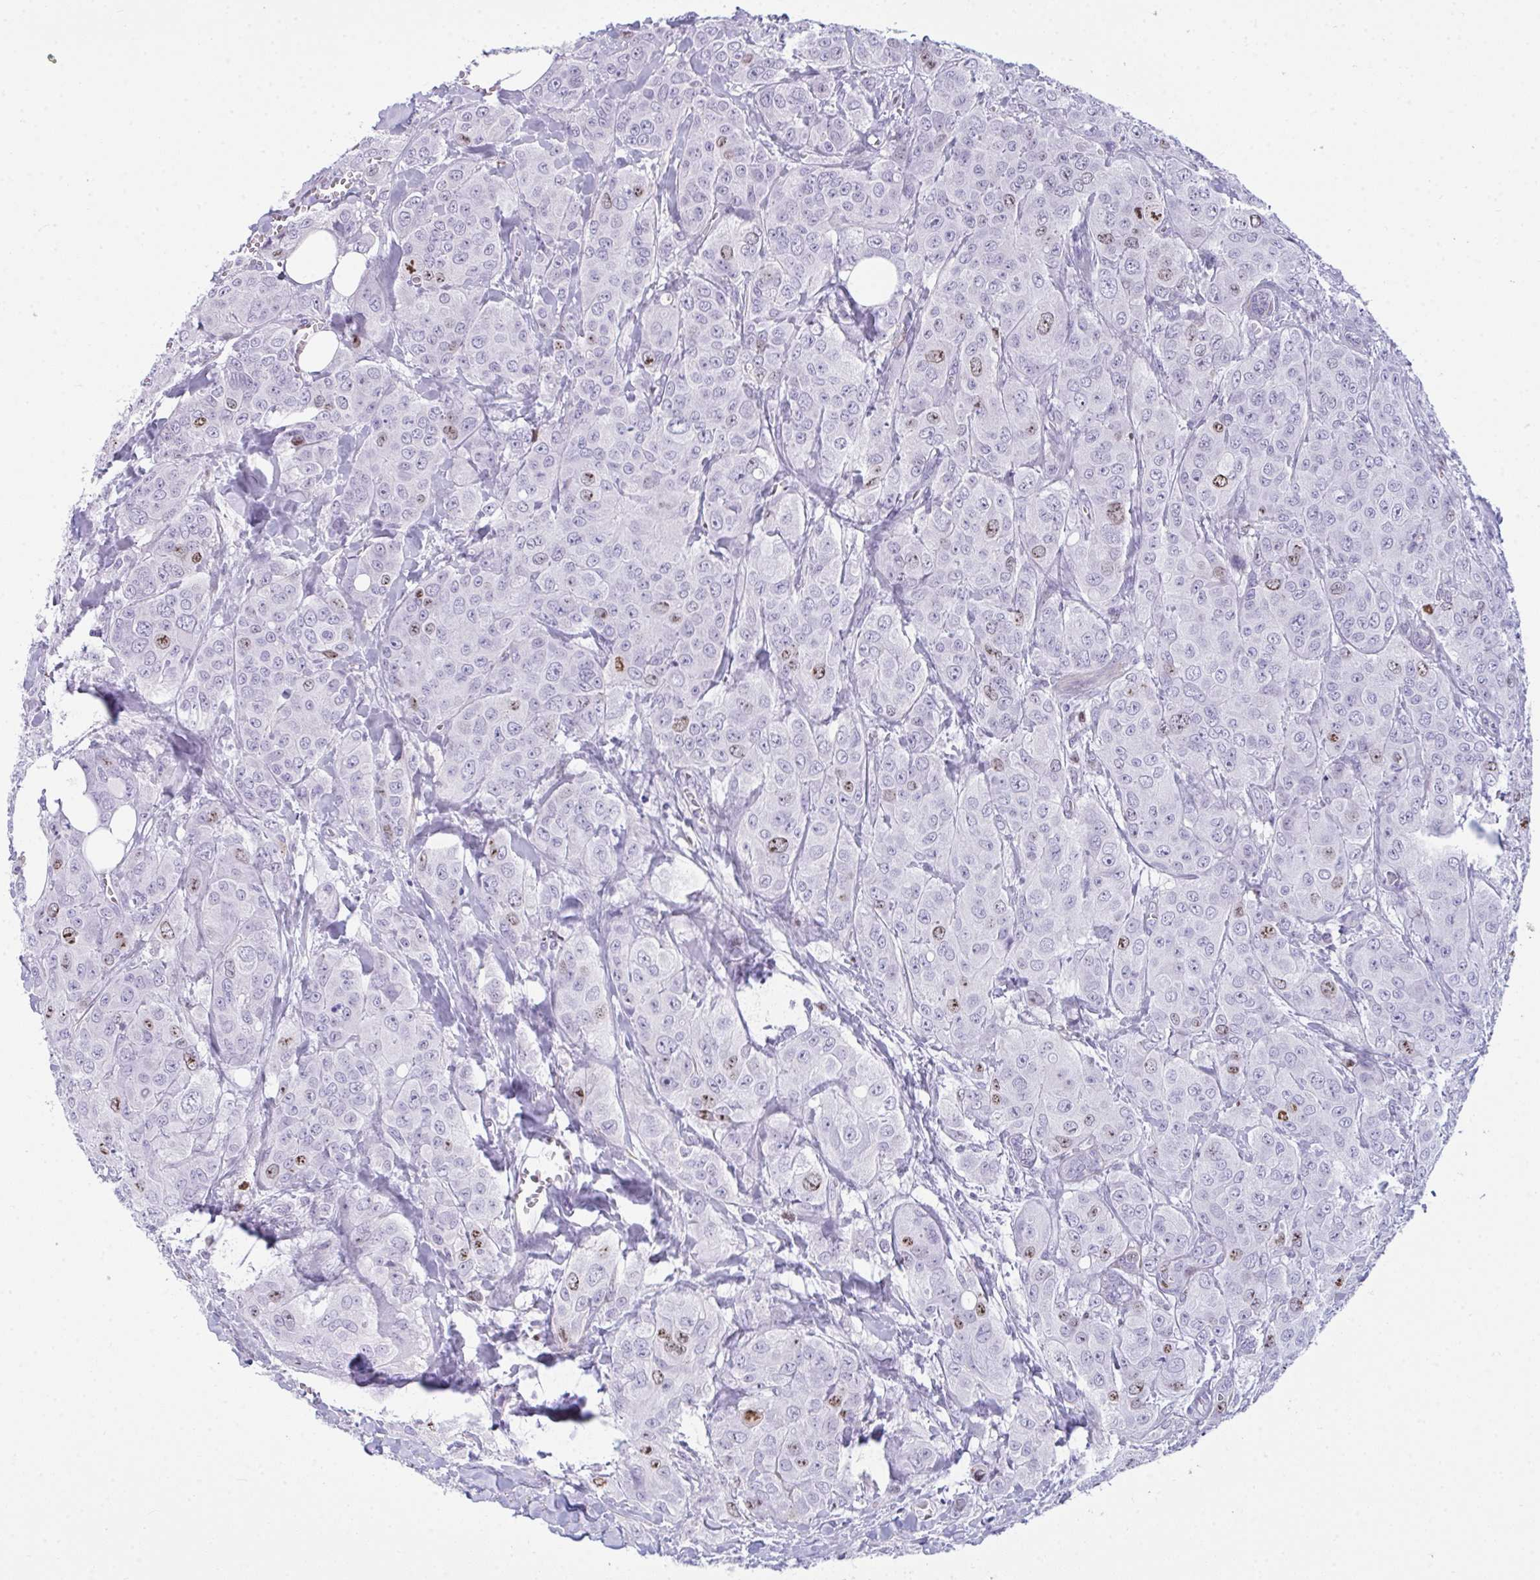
{"staining": {"intensity": "moderate", "quantity": "<25%", "location": "nuclear"}, "tissue": "breast cancer", "cell_type": "Tumor cells", "image_type": "cancer", "snomed": [{"axis": "morphology", "description": "Duct carcinoma"}, {"axis": "topography", "description": "Breast"}], "caption": "Human breast cancer (intraductal carcinoma) stained for a protein (brown) shows moderate nuclear positive positivity in approximately <25% of tumor cells.", "gene": "SUZ12", "patient": {"sex": "female", "age": 43}}